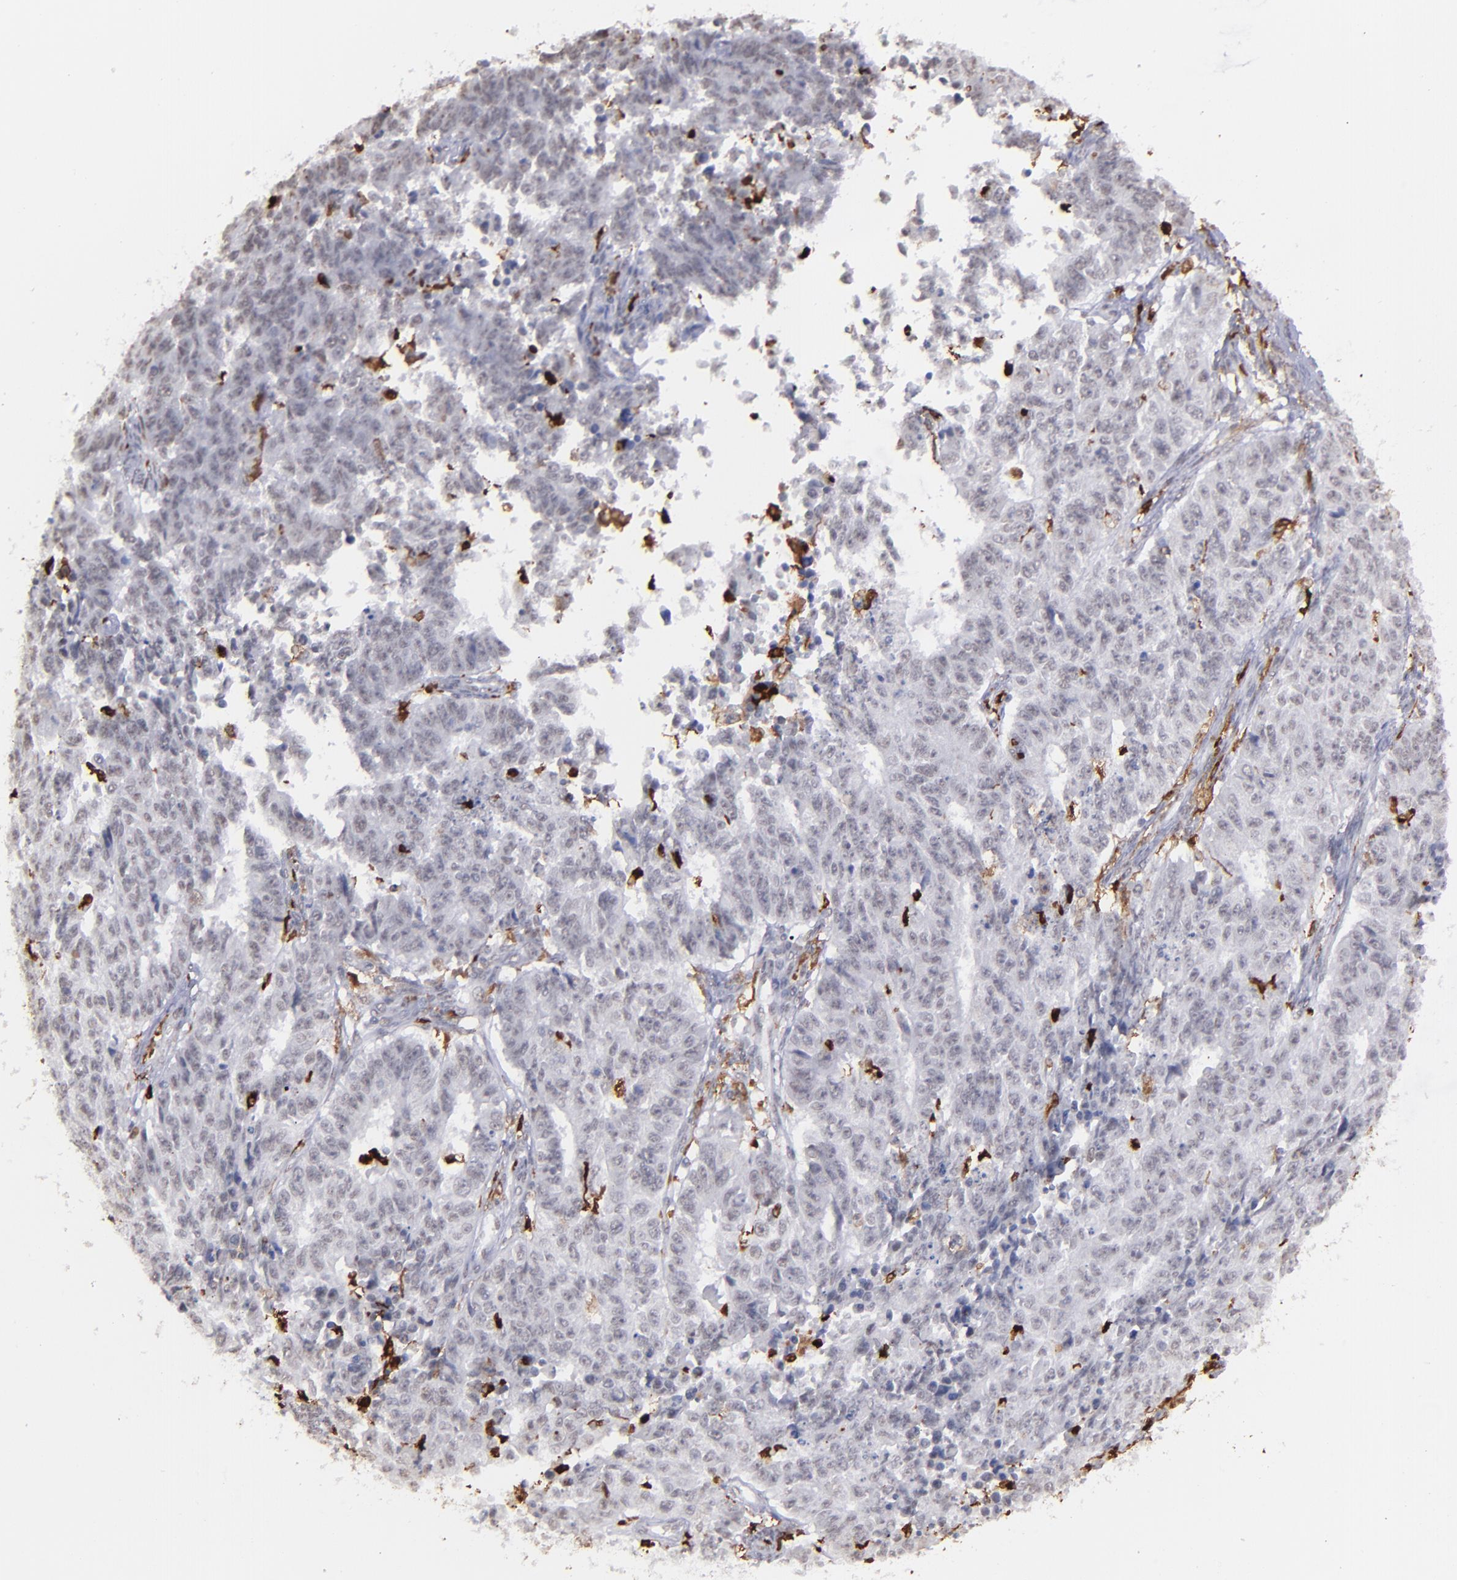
{"staining": {"intensity": "negative", "quantity": "none", "location": "none"}, "tissue": "endometrial cancer", "cell_type": "Tumor cells", "image_type": "cancer", "snomed": [{"axis": "morphology", "description": "Adenocarcinoma, NOS"}, {"axis": "topography", "description": "Endometrium"}], "caption": "Immunohistochemistry (IHC) histopathology image of human adenocarcinoma (endometrial) stained for a protein (brown), which shows no positivity in tumor cells. (DAB (3,3'-diaminobenzidine) immunohistochemistry (IHC) visualized using brightfield microscopy, high magnification).", "gene": "NCF2", "patient": {"sex": "female", "age": 42}}